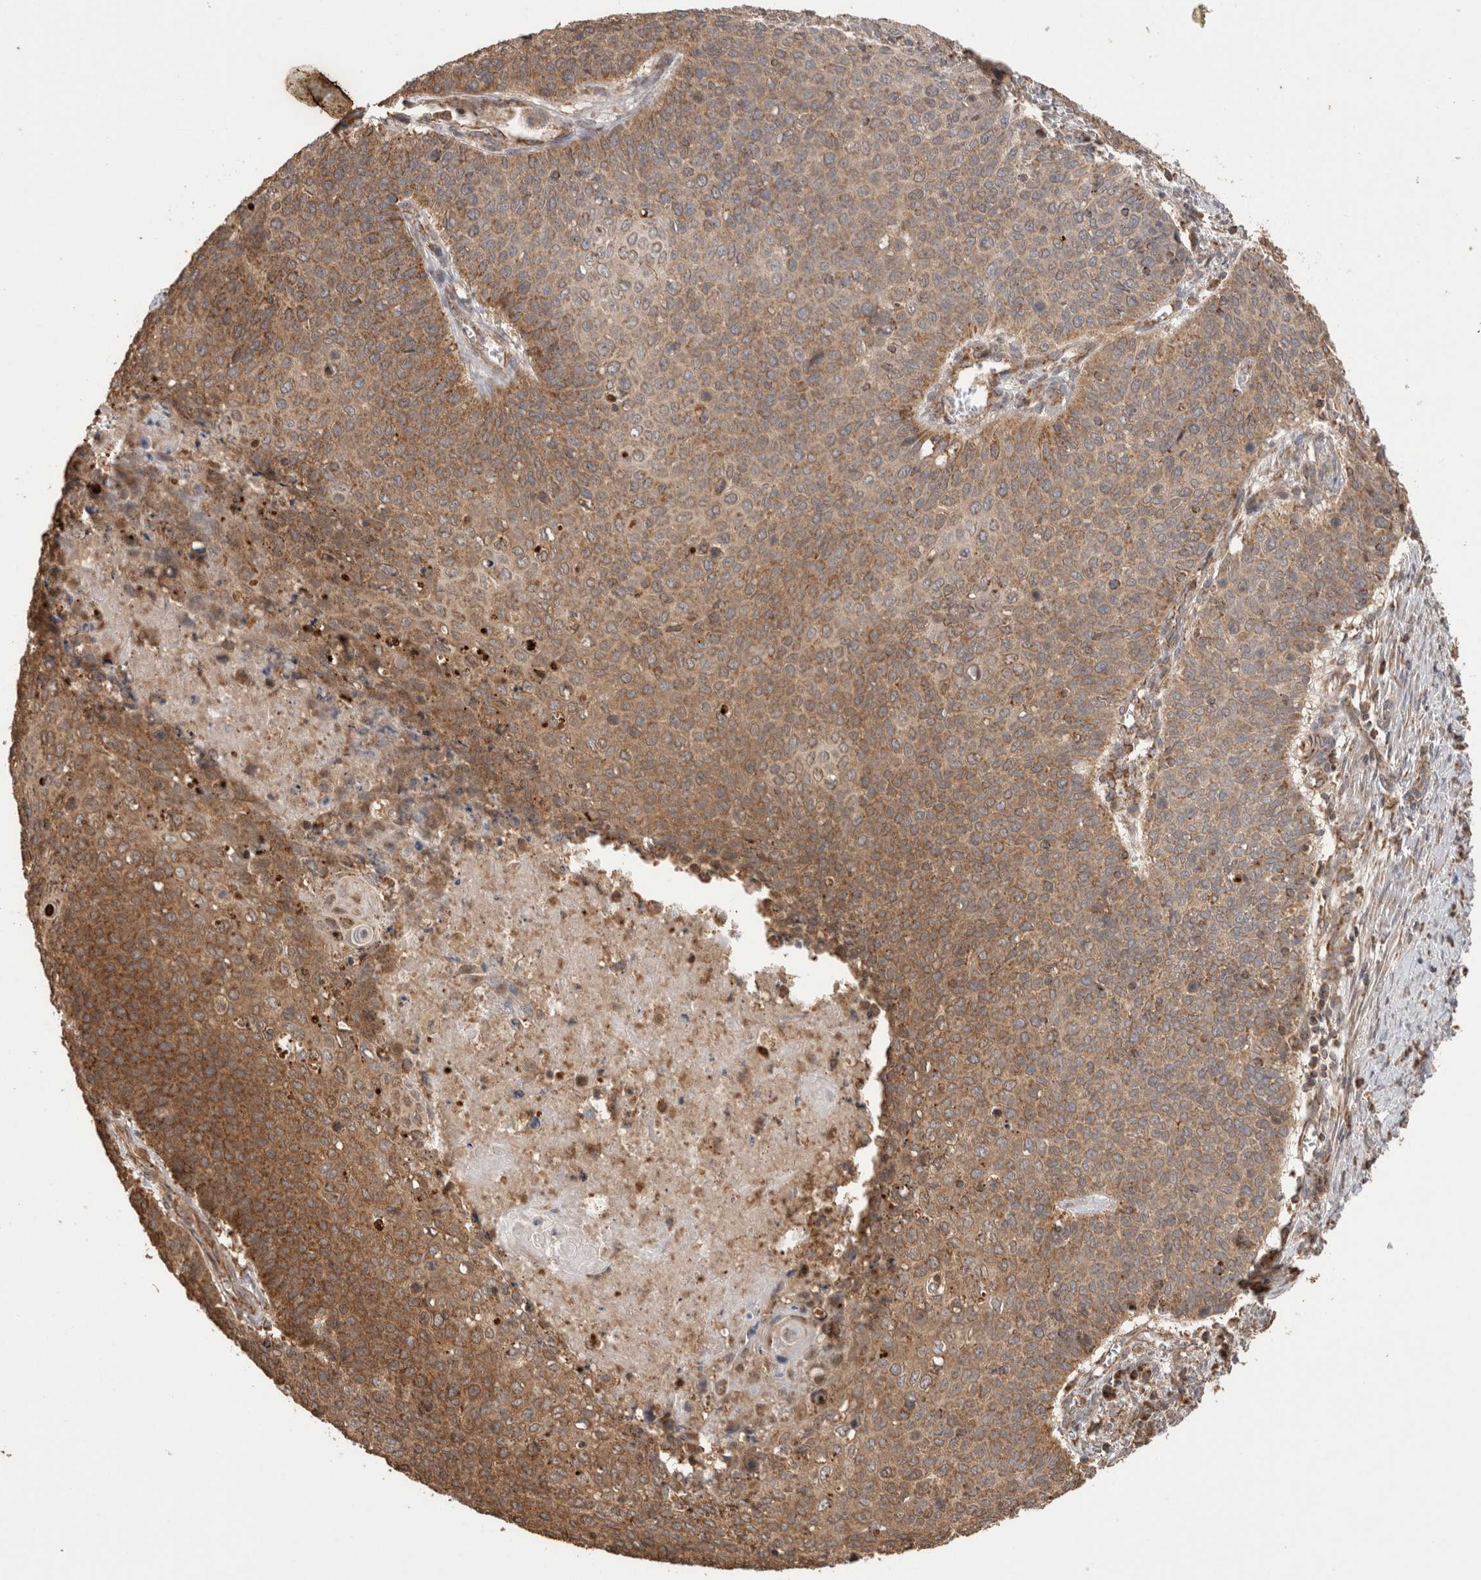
{"staining": {"intensity": "moderate", "quantity": ">75%", "location": "cytoplasmic/membranous"}, "tissue": "cervical cancer", "cell_type": "Tumor cells", "image_type": "cancer", "snomed": [{"axis": "morphology", "description": "Squamous cell carcinoma, NOS"}, {"axis": "topography", "description": "Cervix"}], "caption": "DAB immunohistochemical staining of human squamous cell carcinoma (cervical) demonstrates moderate cytoplasmic/membranous protein staining in approximately >75% of tumor cells.", "gene": "IMMP2L", "patient": {"sex": "female", "age": 39}}